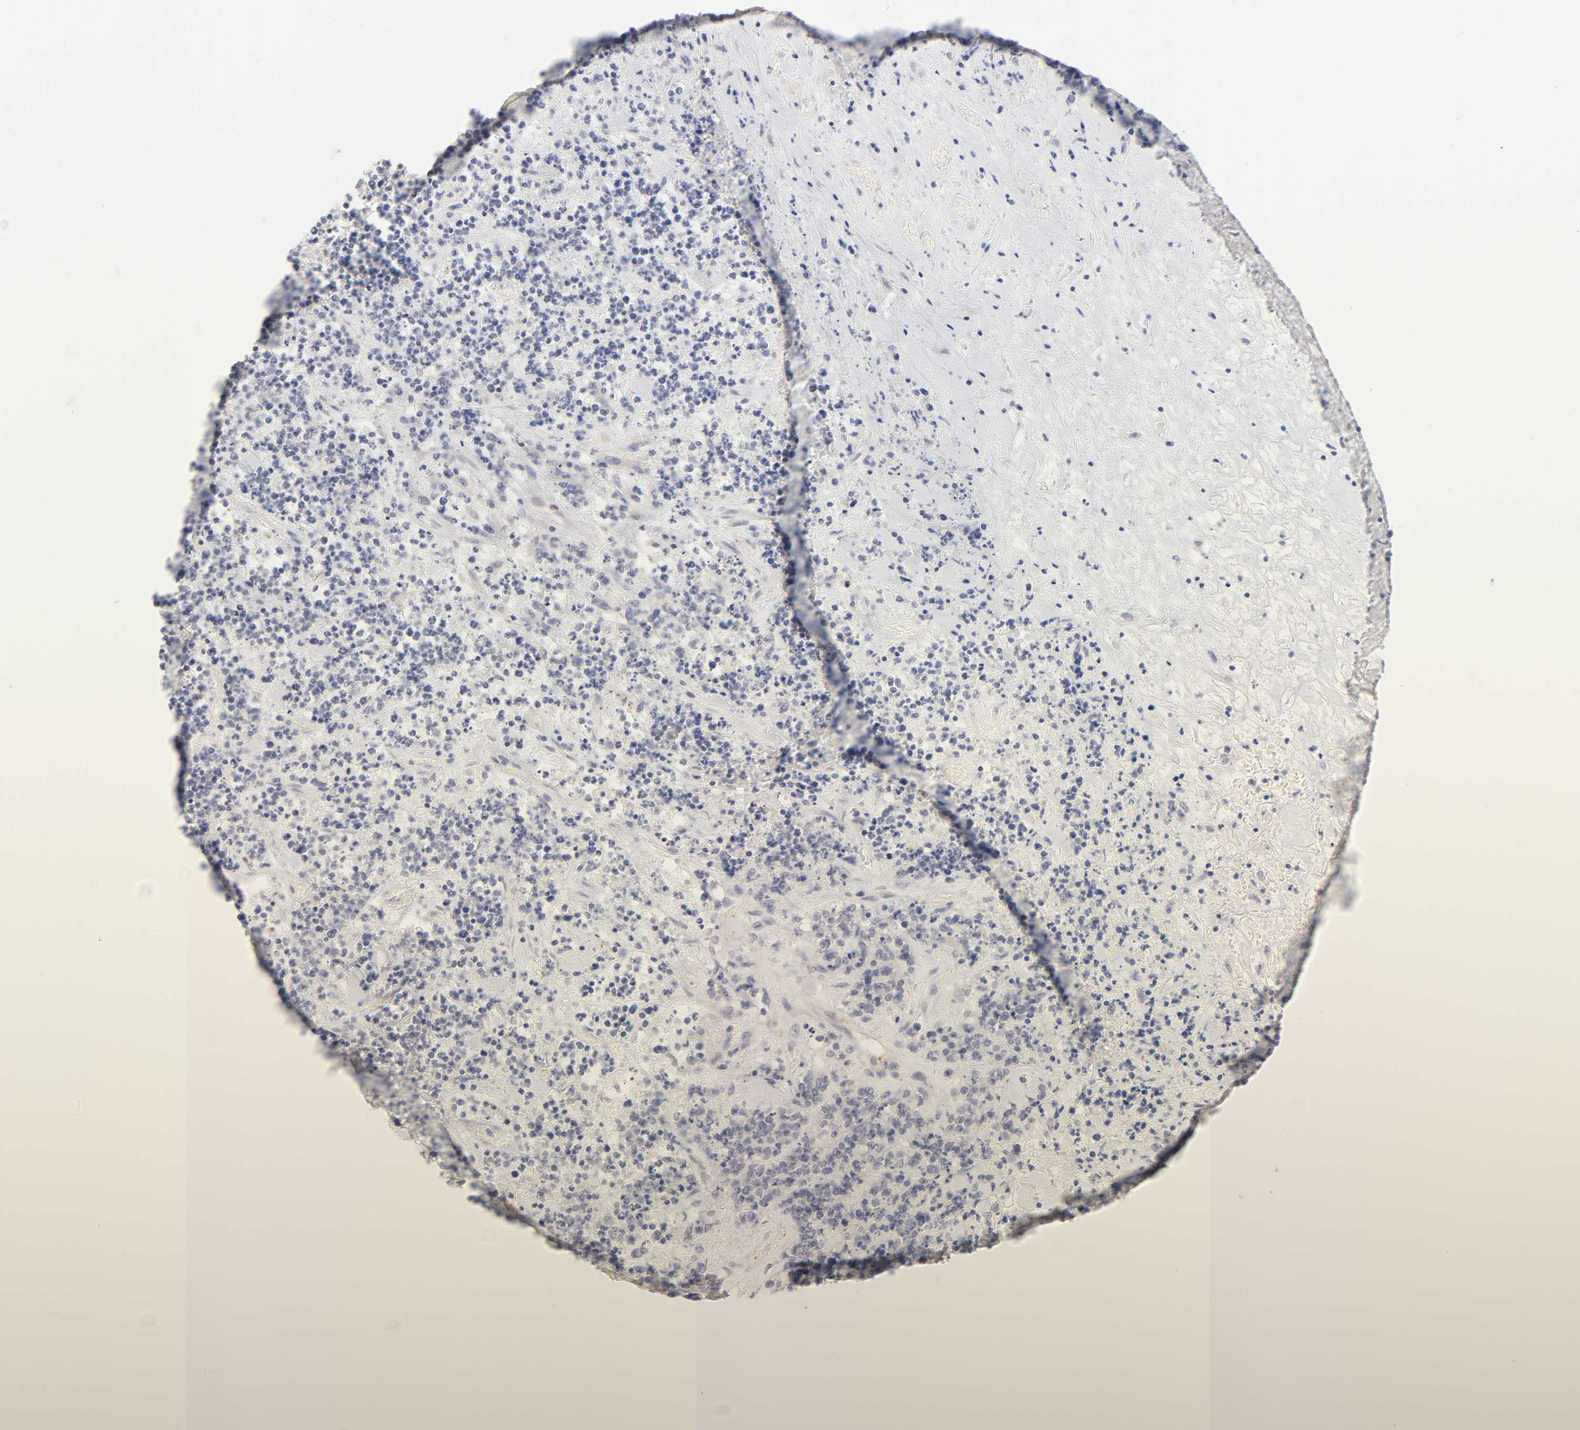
{"staining": {"intensity": "negative", "quantity": "none", "location": "none"}, "tissue": "lymphoma", "cell_type": "Tumor cells", "image_type": "cancer", "snomed": [{"axis": "morphology", "description": "Malignant lymphoma, non-Hodgkin's type, High grade"}, {"axis": "topography", "description": "Soft tissue"}], "caption": "IHC micrograph of neoplastic tissue: lymphoma stained with DAB (3,3'-diaminobenzidine) demonstrates no significant protein expression in tumor cells. (IHC, brightfield microscopy, high magnification).", "gene": "CYP4B1", "patient": {"sex": "male", "age": 18}}